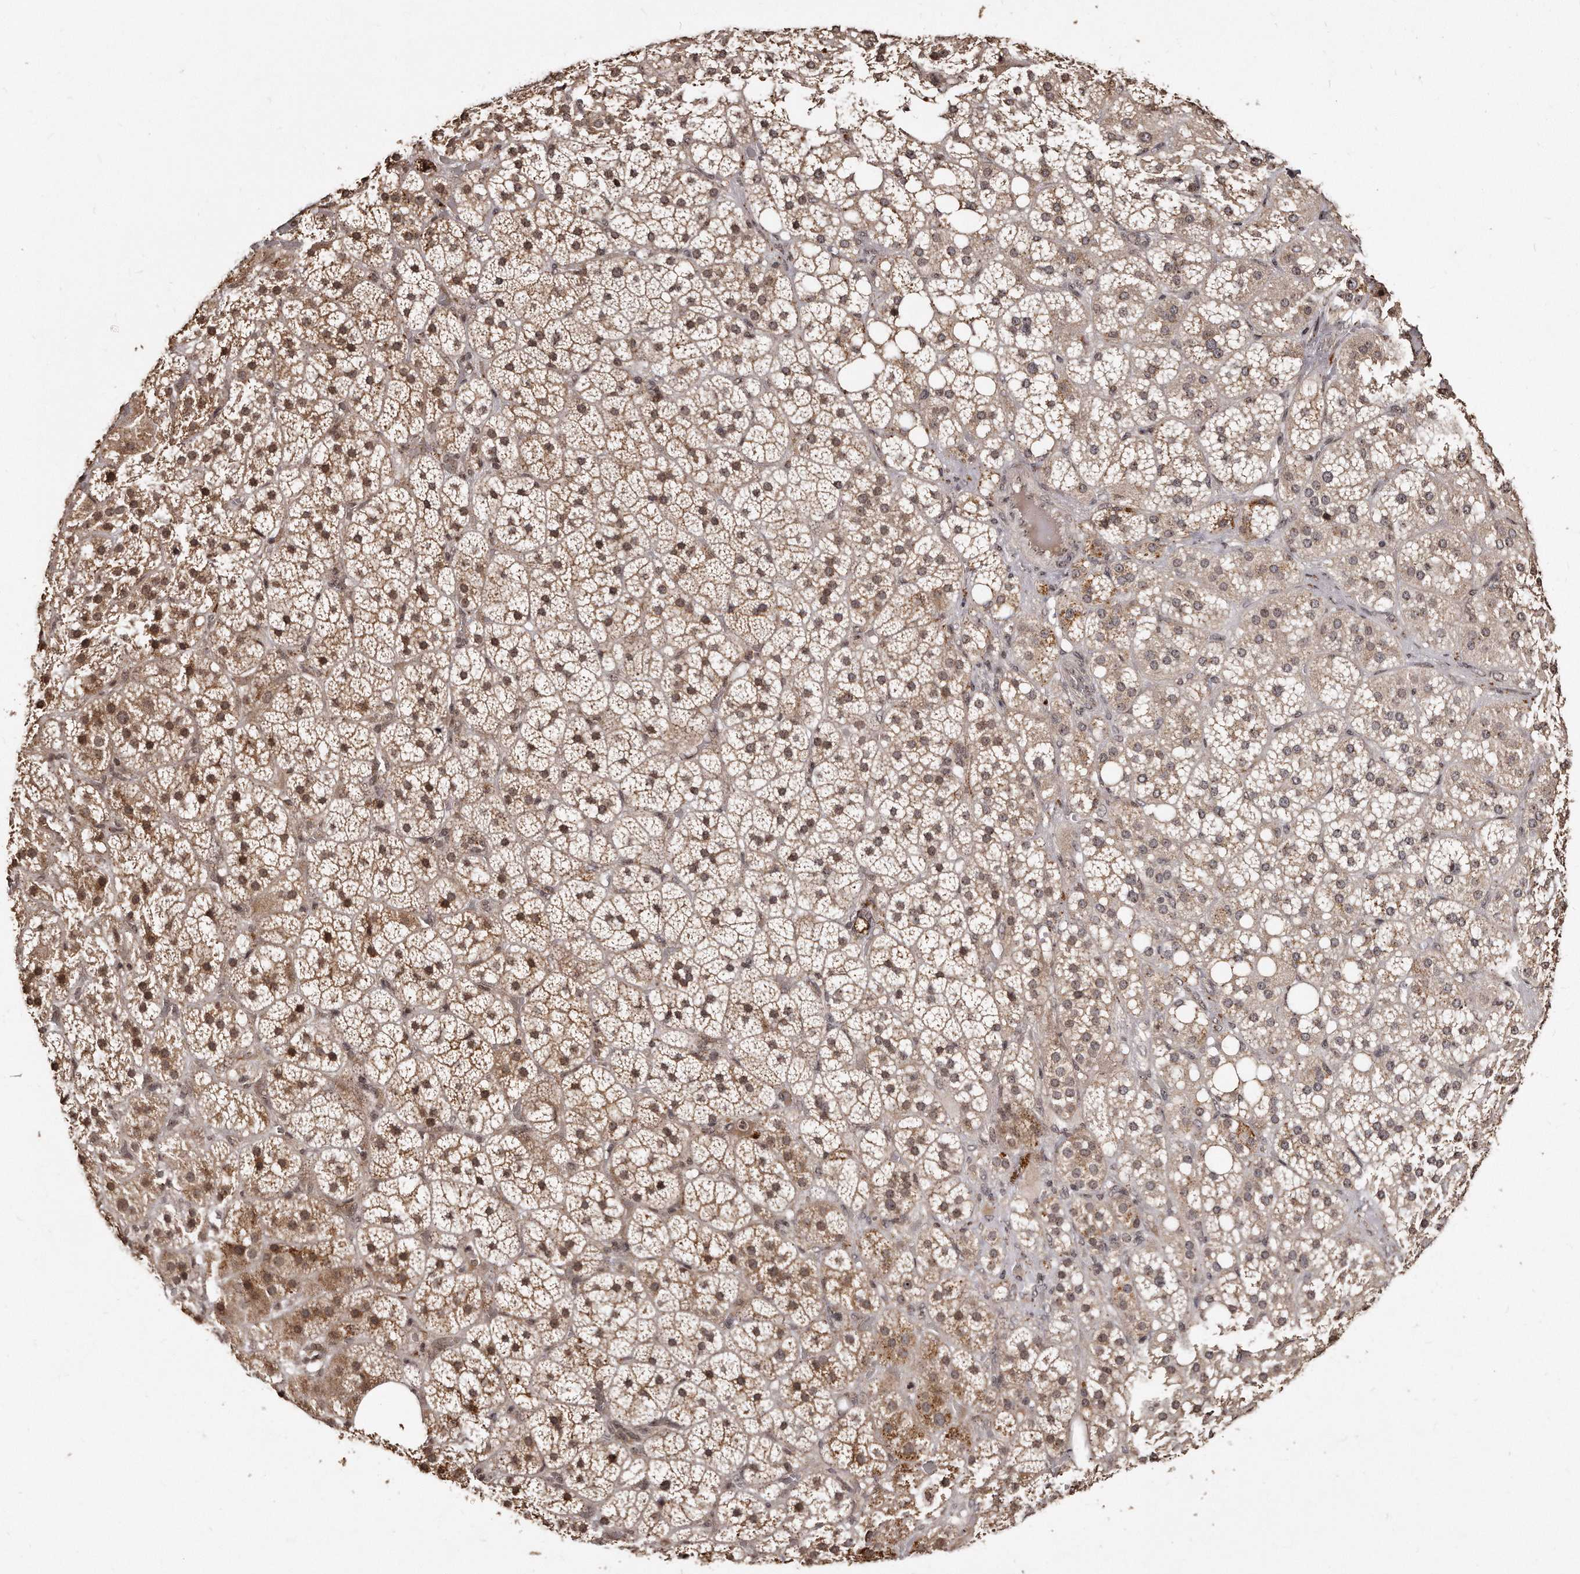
{"staining": {"intensity": "moderate", "quantity": ">75%", "location": "cytoplasmic/membranous,nuclear"}, "tissue": "adrenal gland", "cell_type": "Glandular cells", "image_type": "normal", "snomed": [{"axis": "morphology", "description": "Normal tissue, NOS"}, {"axis": "topography", "description": "Adrenal gland"}], "caption": "Protein expression analysis of unremarkable adrenal gland demonstrates moderate cytoplasmic/membranous,nuclear staining in approximately >75% of glandular cells.", "gene": "TSHR", "patient": {"sex": "female", "age": 59}}